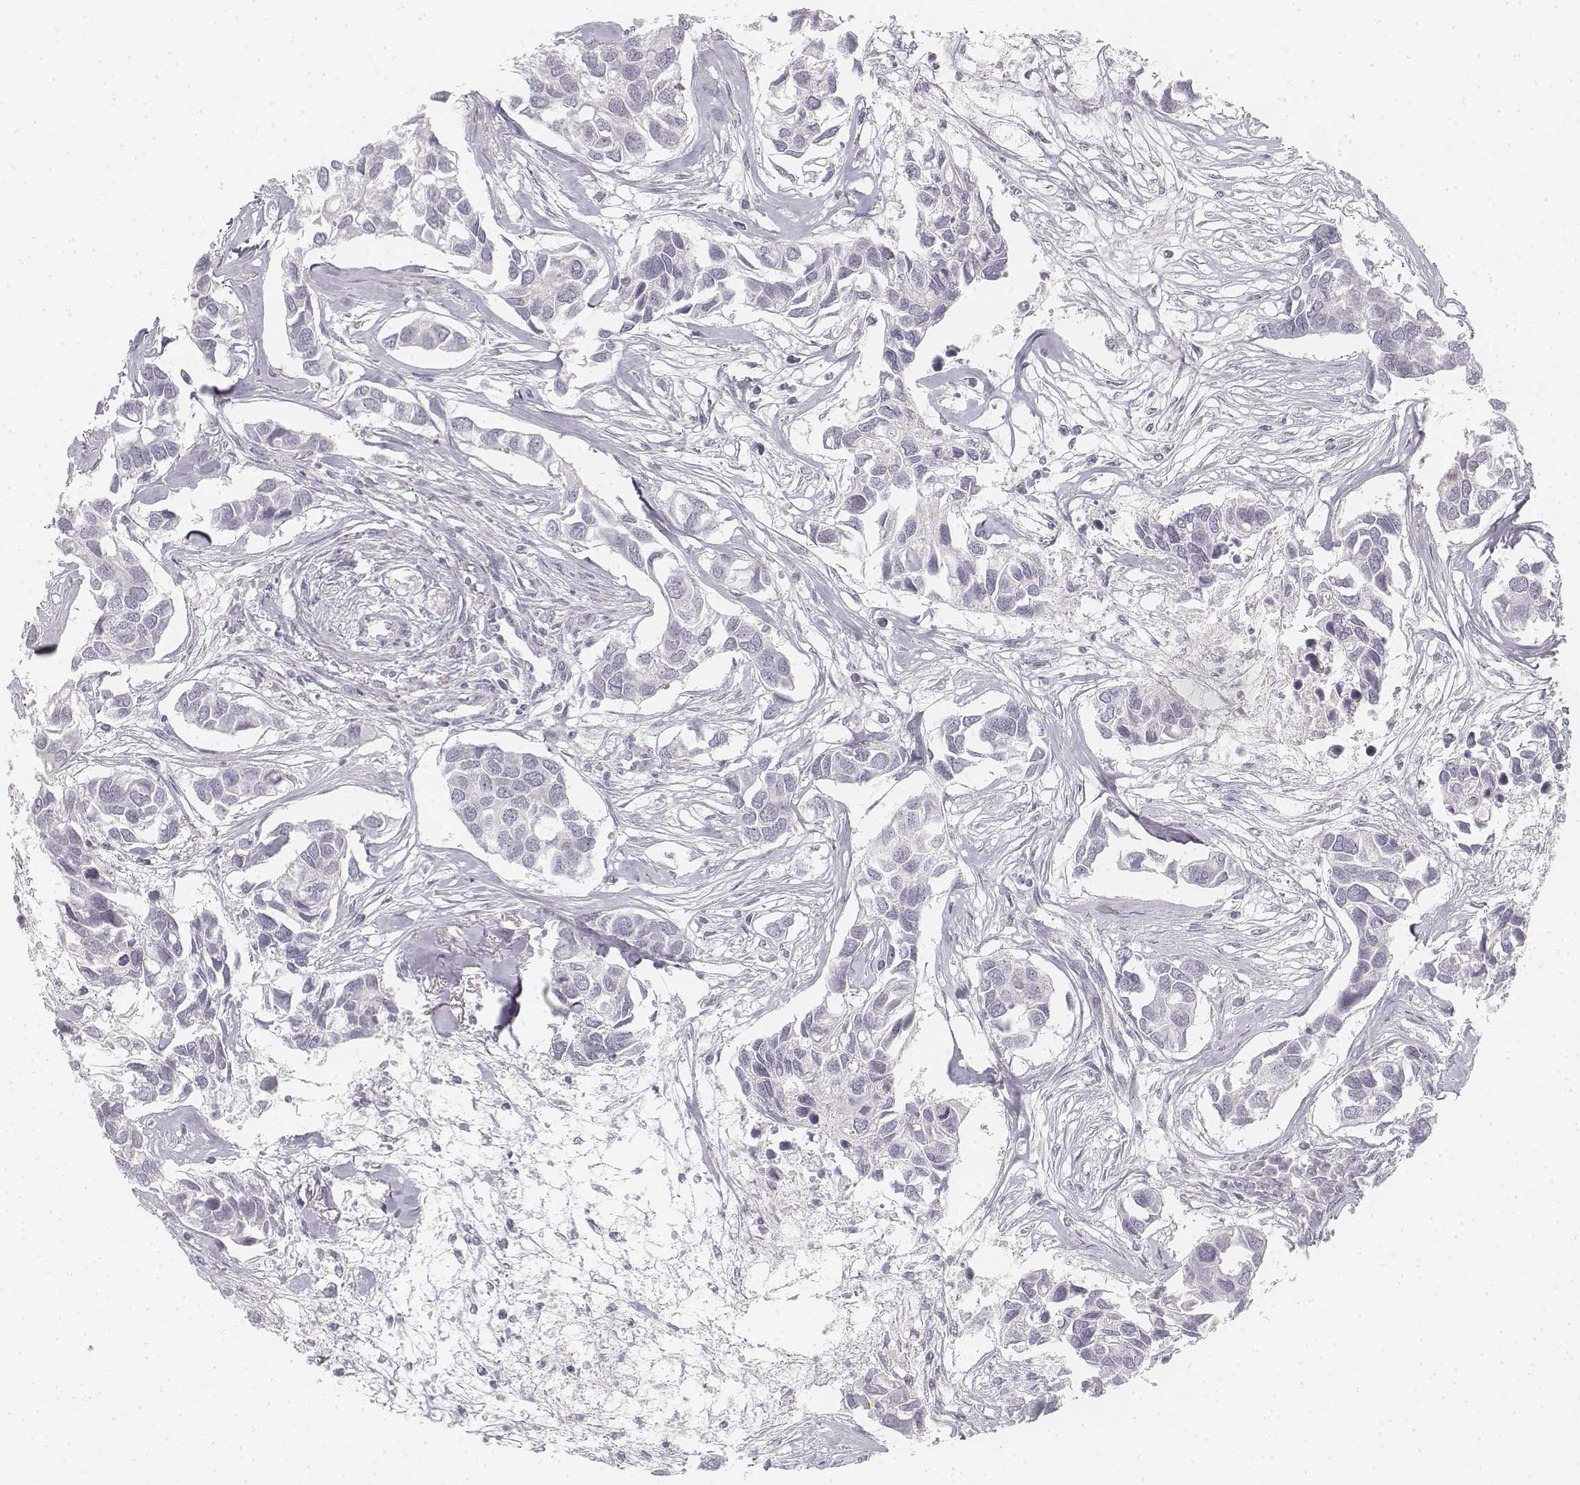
{"staining": {"intensity": "negative", "quantity": "none", "location": "none"}, "tissue": "breast cancer", "cell_type": "Tumor cells", "image_type": "cancer", "snomed": [{"axis": "morphology", "description": "Duct carcinoma"}, {"axis": "topography", "description": "Breast"}], "caption": "Immunohistochemistry (IHC) of human breast cancer reveals no staining in tumor cells.", "gene": "KRT25", "patient": {"sex": "female", "age": 83}}